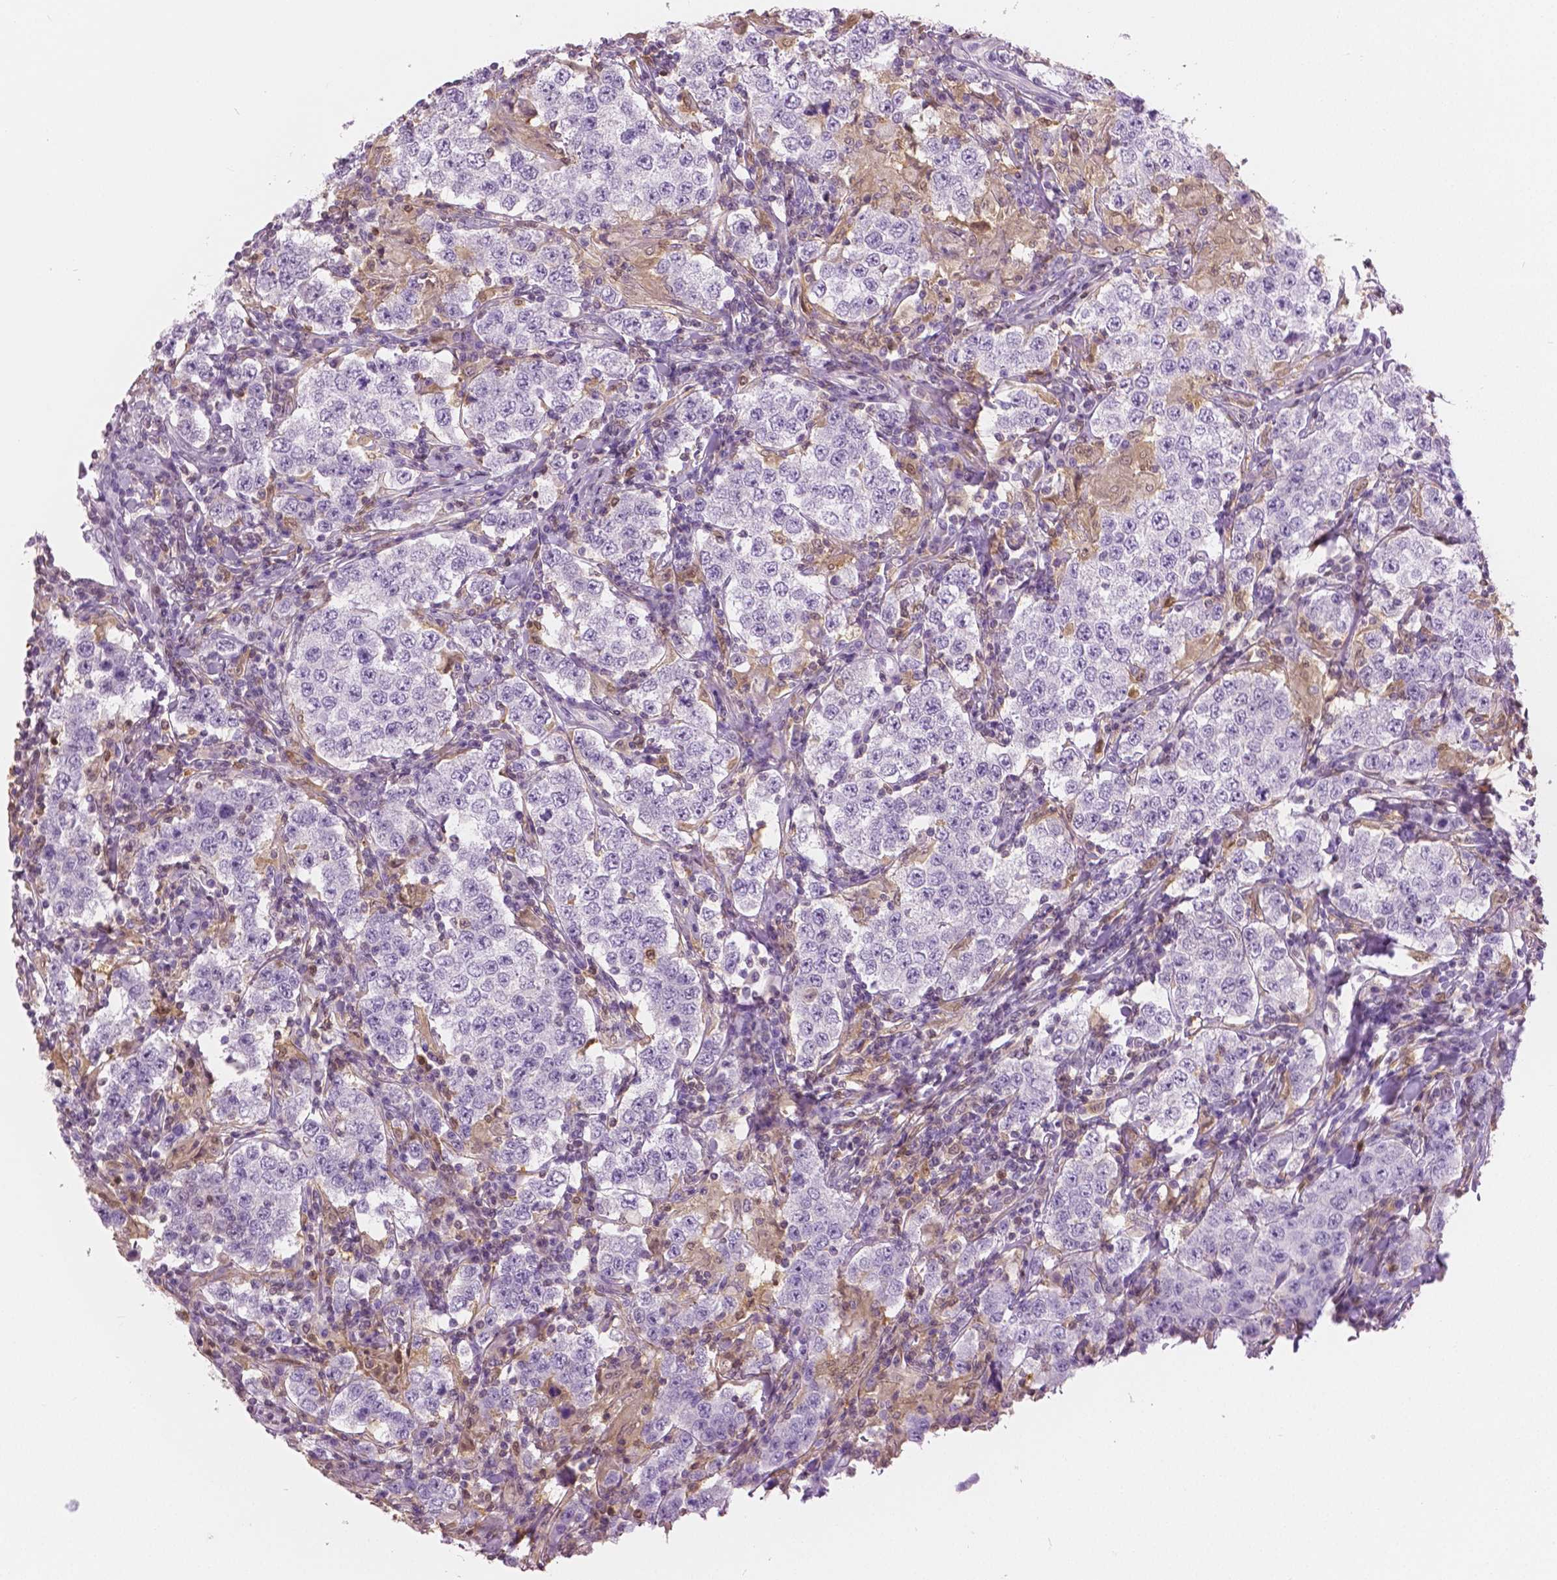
{"staining": {"intensity": "negative", "quantity": "none", "location": "none"}, "tissue": "testis cancer", "cell_type": "Tumor cells", "image_type": "cancer", "snomed": [{"axis": "morphology", "description": "Seminoma, NOS"}, {"axis": "morphology", "description": "Carcinoma, Embryonal, NOS"}, {"axis": "topography", "description": "Testis"}], "caption": "Immunohistochemistry (IHC) histopathology image of neoplastic tissue: testis cancer stained with DAB (3,3'-diaminobenzidine) demonstrates no significant protein positivity in tumor cells.", "gene": "GALM", "patient": {"sex": "male", "age": 41}}